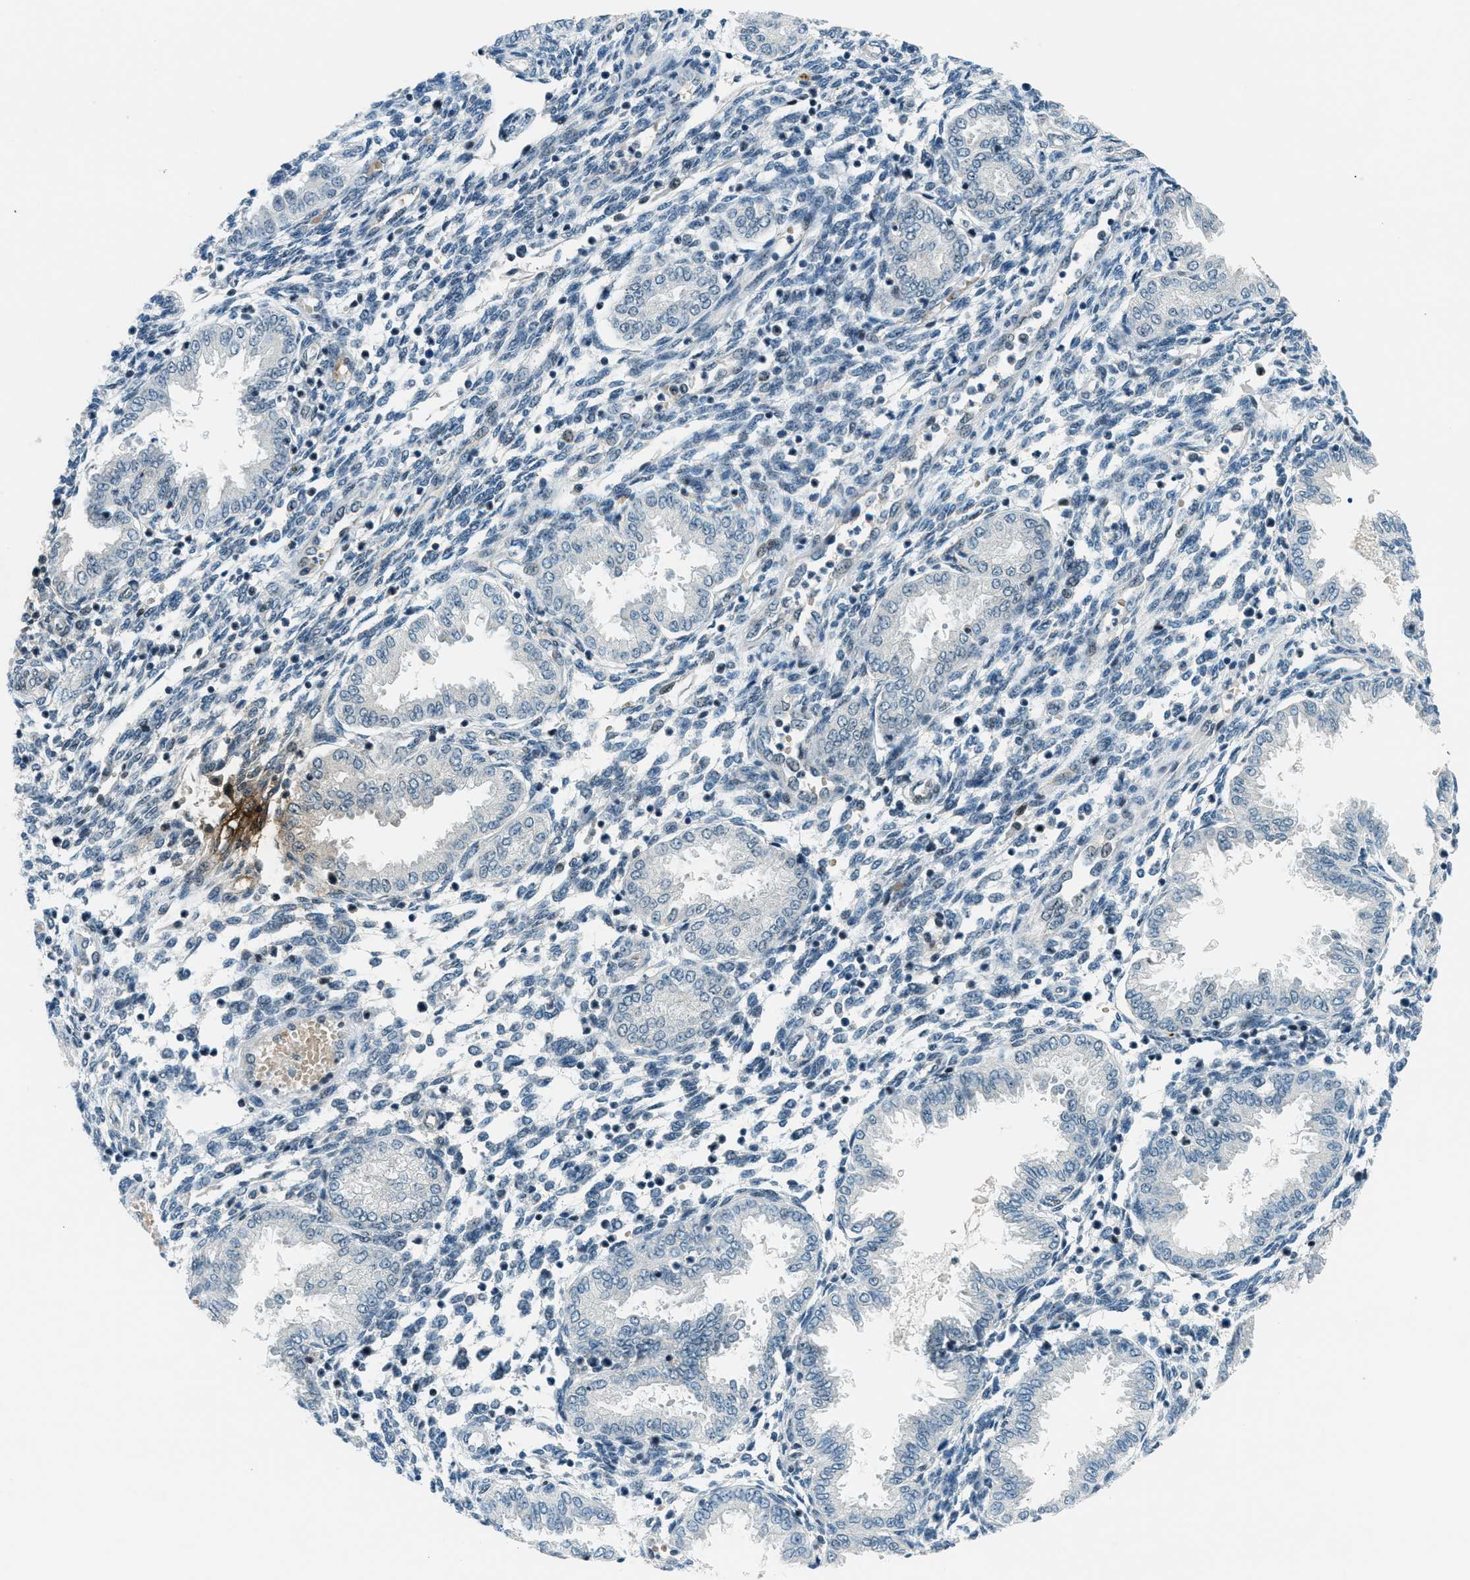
{"staining": {"intensity": "negative", "quantity": "none", "location": "none"}, "tissue": "endometrium", "cell_type": "Cells in endometrial stroma", "image_type": "normal", "snomed": [{"axis": "morphology", "description": "Normal tissue, NOS"}, {"axis": "topography", "description": "Endometrium"}], "caption": "Human endometrium stained for a protein using immunohistochemistry demonstrates no positivity in cells in endometrial stroma.", "gene": "KLF6", "patient": {"sex": "female", "age": 33}}